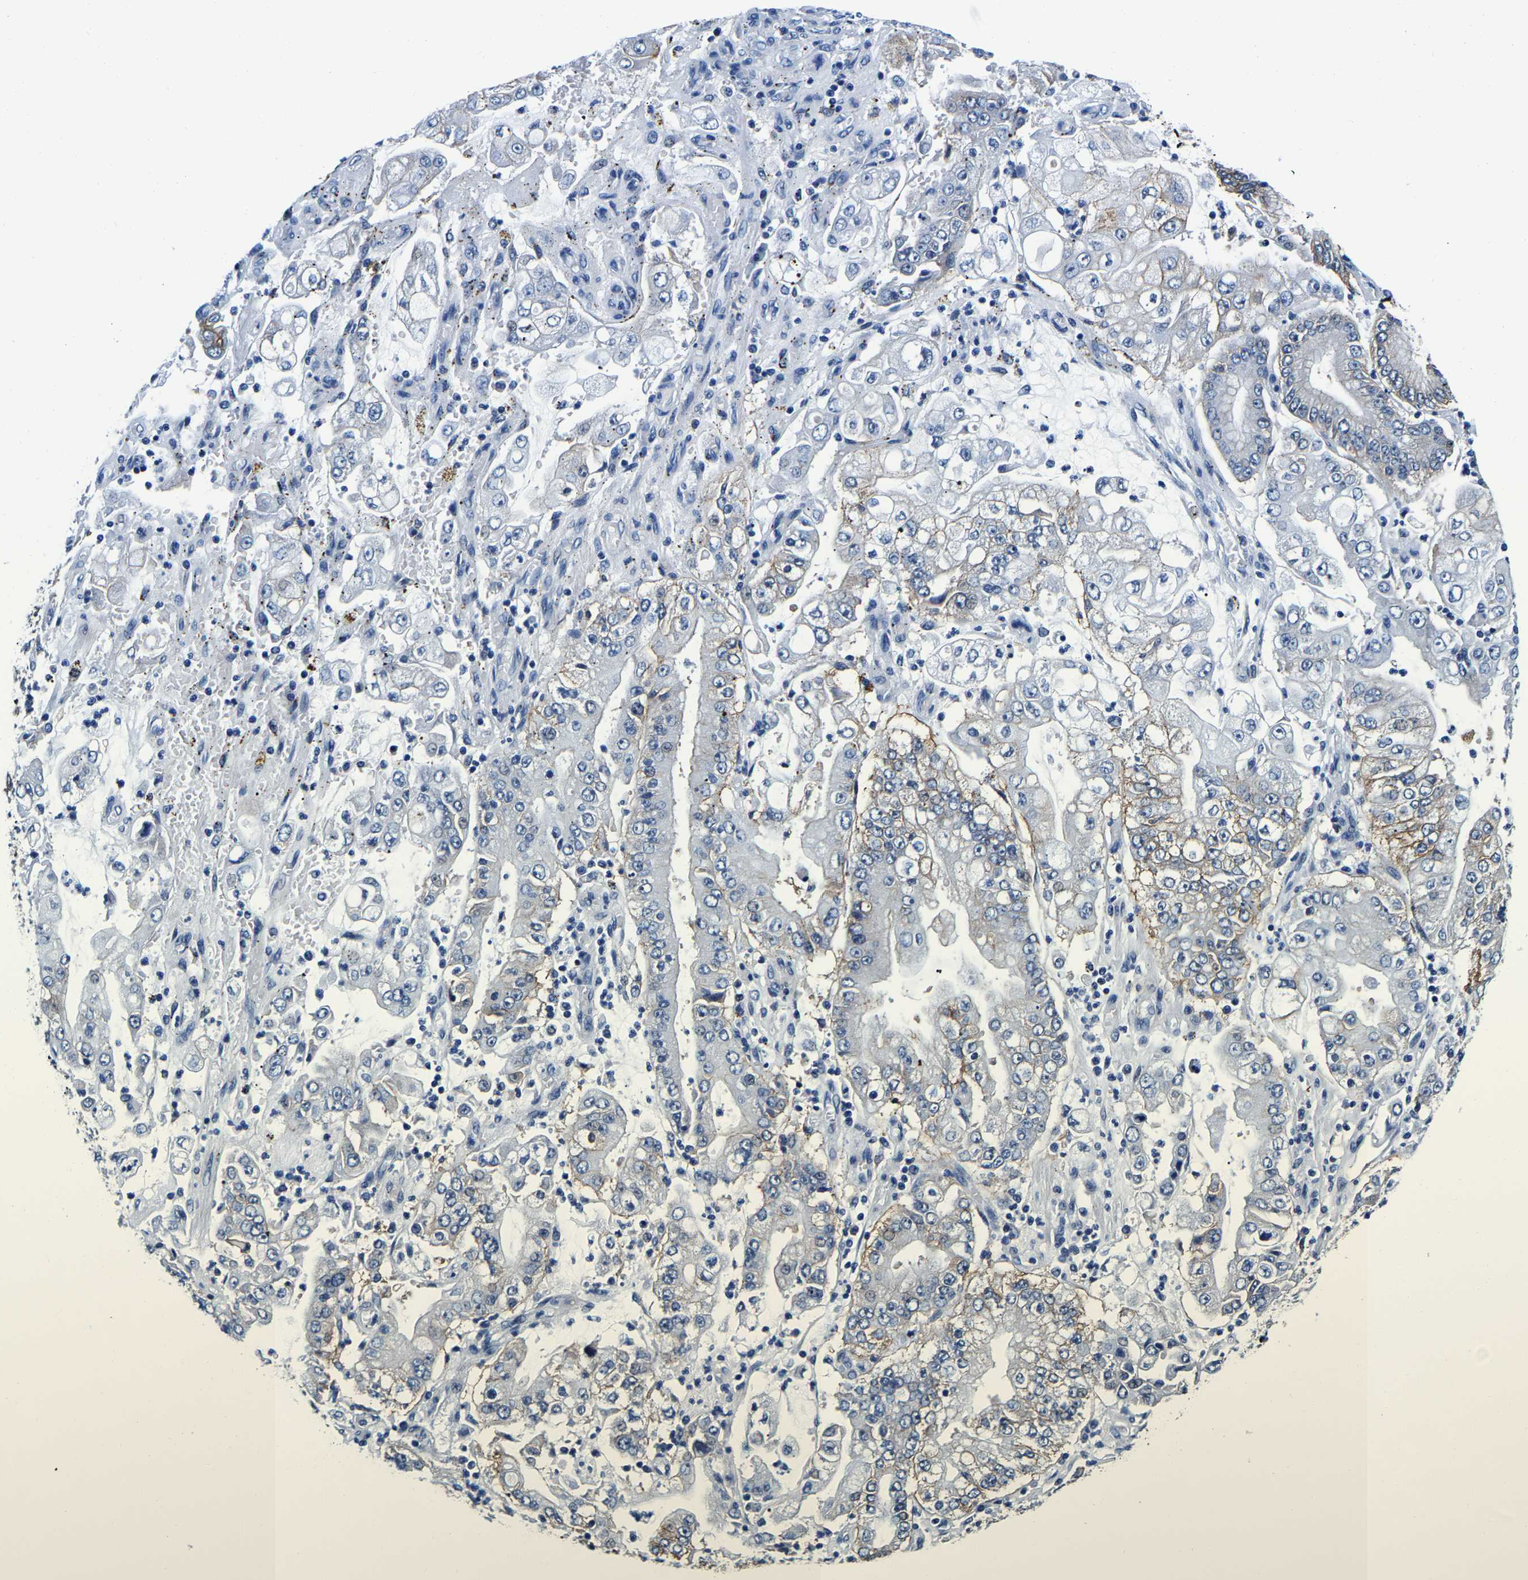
{"staining": {"intensity": "moderate", "quantity": "25%-75%", "location": "cytoplasmic/membranous"}, "tissue": "stomach cancer", "cell_type": "Tumor cells", "image_type": "cancer", "snomed": [{"axis": "morphology", "description": "Adenocarcinoma, NOS"}, {"axis": "topography", "description": "Stomach"}], "caption": "About 25%-75% of tumor cells in stomach cancer show moderate cytoplasmic/membranous protein staining as visualized by brown immunohistochemical staining.", "gene": "ACO1", "patient": {"sex": "male", "age": 76}}